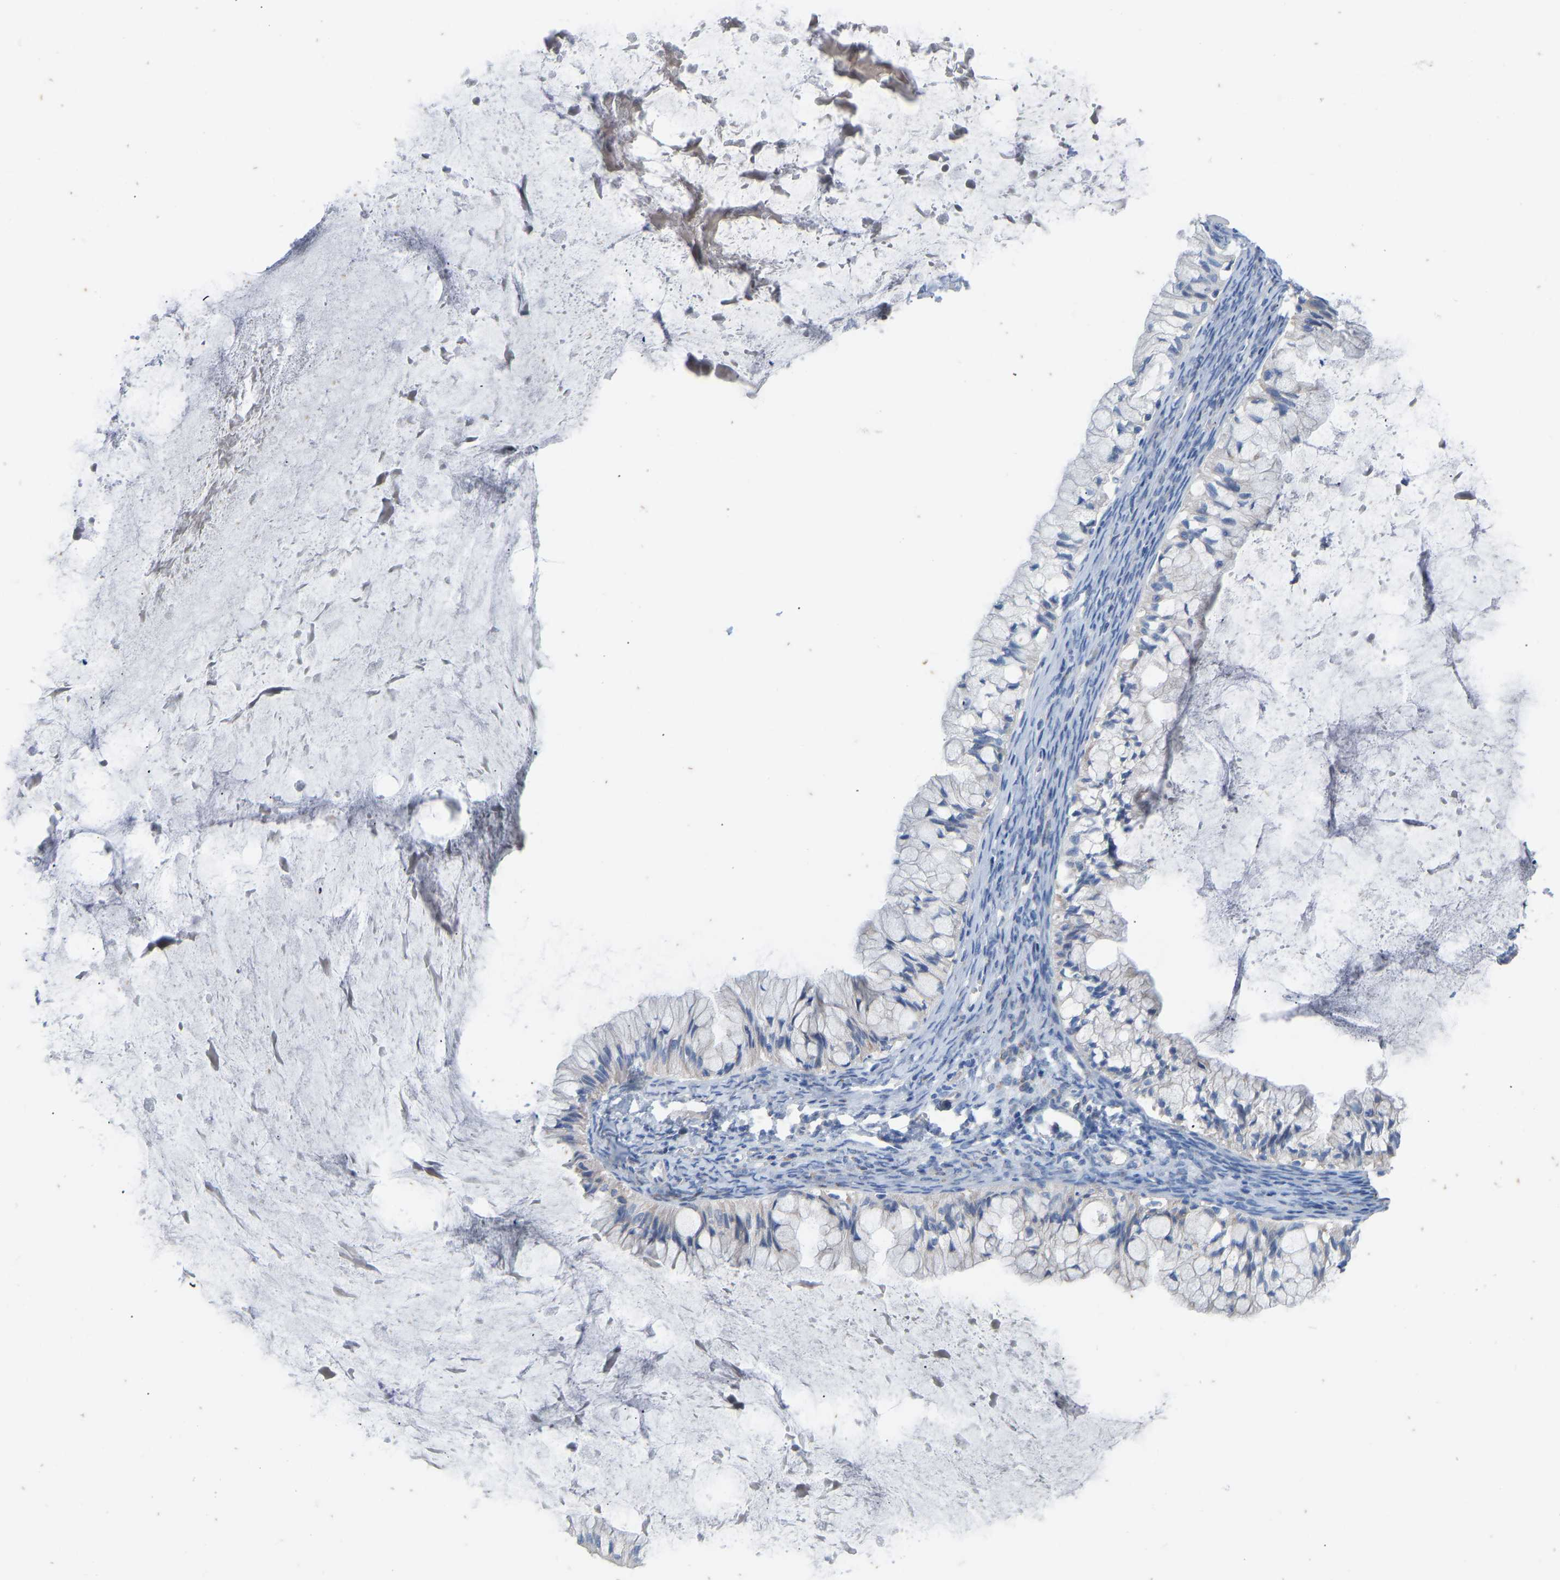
{"staining": {"intensity": "weak", "quantity": "25%-75%", "location": "cytoplasmic/membranous"}, "tissue": "ovarian cancer", "cell_type": "Tumor cells", "image_type": "cancer", "snomed": [{"axis": "morphology", "description": "Cystadenocarcinoma, mucinous, NOS"}, {"axis": "topography", "description": "Ovary"}], "caption": "Immunohistochemistry image of neoplastic tissue: human ovarian mucinous cystadenocarcinoma stained using immunohistochemistry (IHC) displays low levels of weak protein expression localized specifically in the cytoplasmic/membranous of tumor cells, appearing as a cytoplasmic/membranous brown color.", "gene": "OLIG2", "patient": {"sex": "female", "age": 57}}